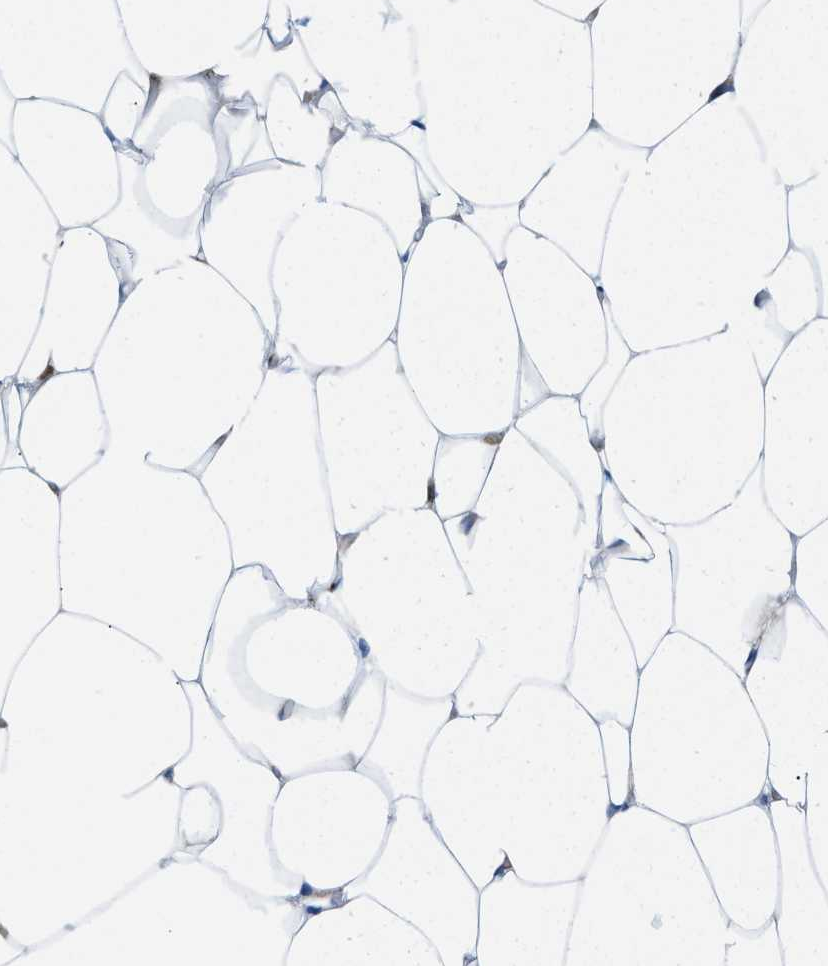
{"staining": {"intensity": "negative", "quantity": "none", "location": "none"}, "tissue": "adipose tissue", "cell_type": "Adipocytes", "image_type": "normal", "snomed": [{"axis": "morphology", "description": "Normal tissue, NOS"}, {"axis": "topography", "description": "Breast"}, {"axis": "topography", "description": "Adipose tissue"}], "caption": "There is no significant staining in adipocytes of adipose tissue. (DAB immunohistochemistry (IHC) with hematoxylin counter stain).", "gene": "CUTA", "patient": {"sex": "female", "age": 25}}